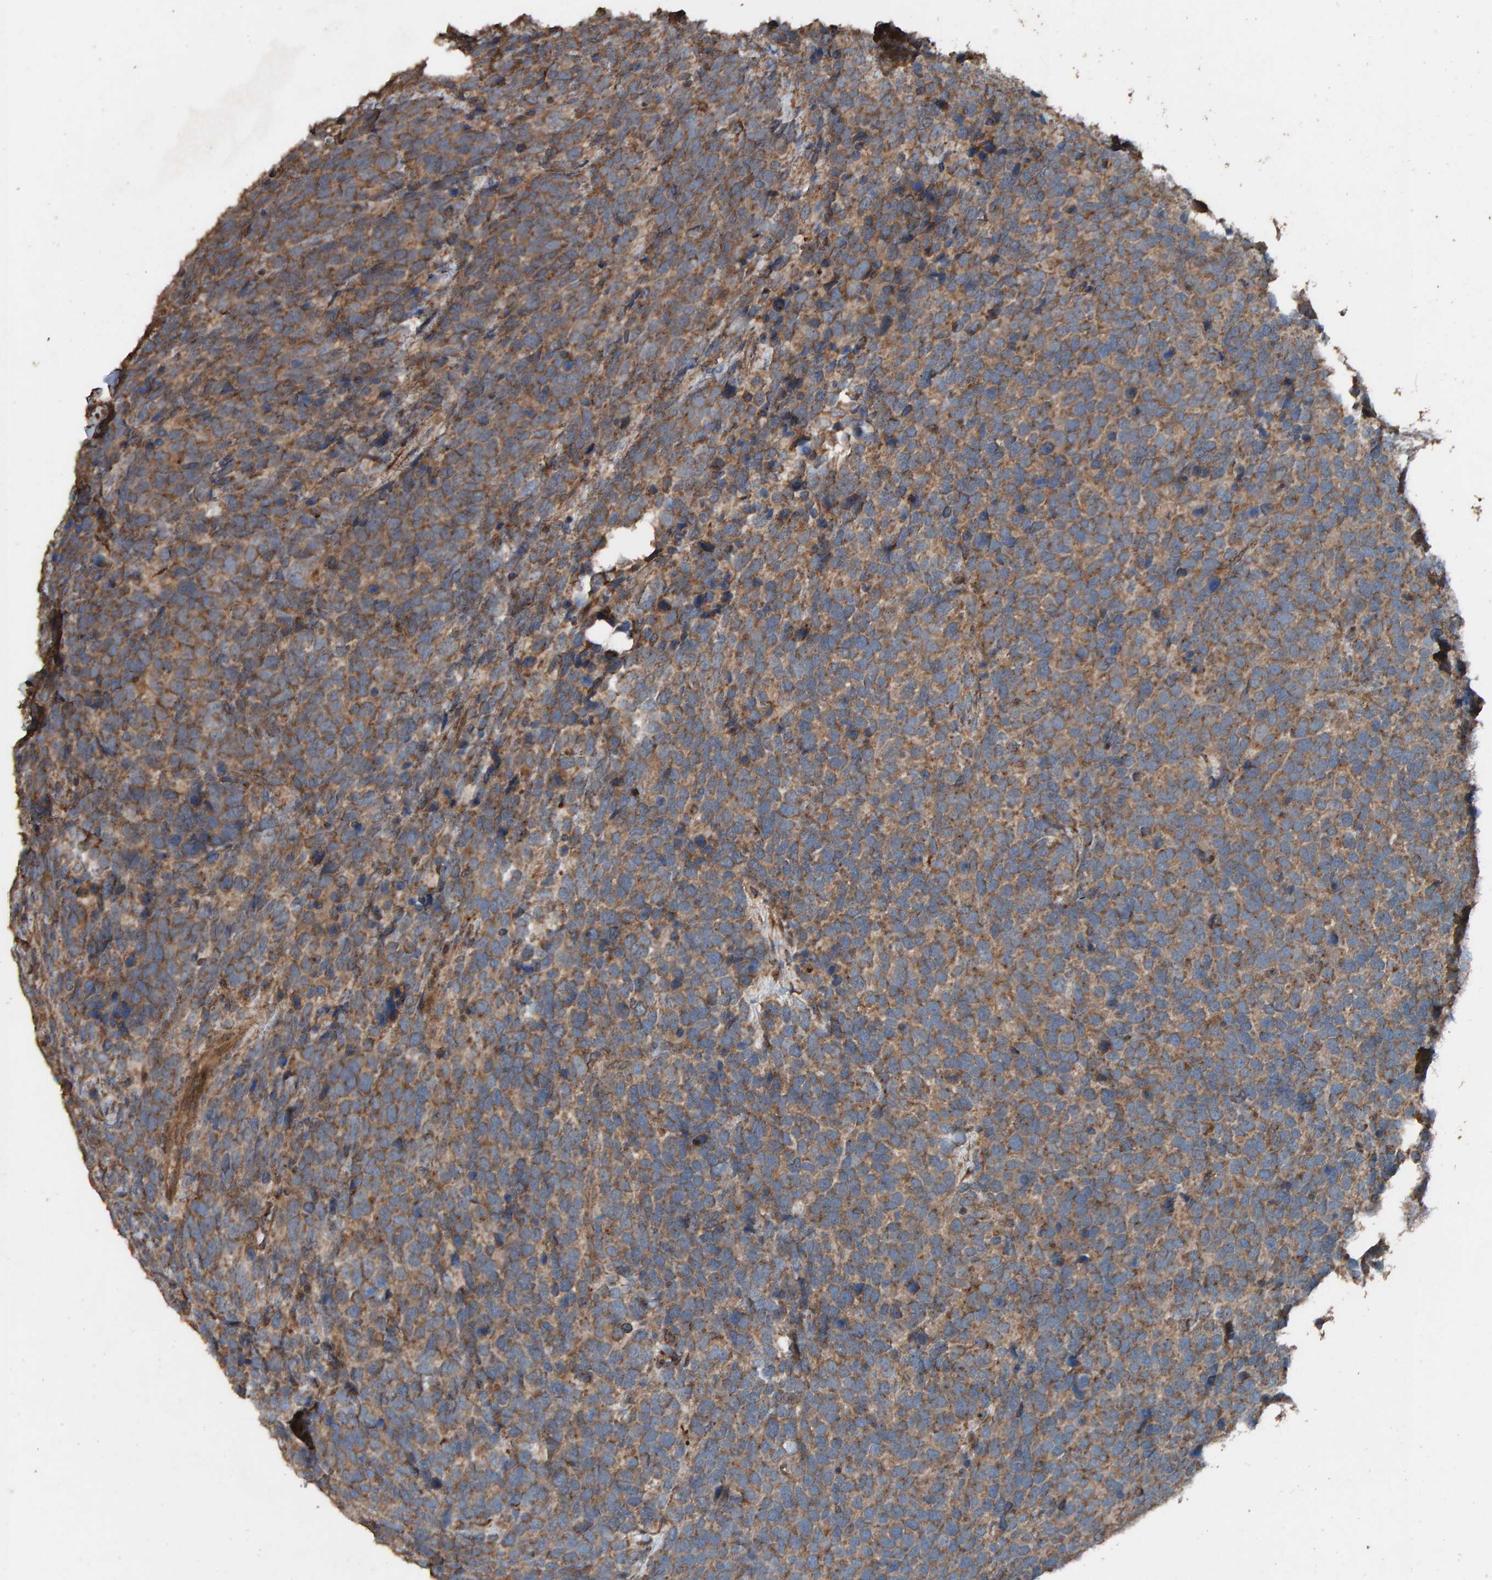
{"staining": {"intensity": "moderate", "quantity": ">75%", "location": "cytoplasmic/membranous"}, "tissue": "urothelial cancer", "cell_type": "Tumor cells", "image_type": "cancer", "snomed": [{"axis": "morphology", "description": "Urothelial carcinoma, High grade"}, {"axis": "topography", "description": "Urinary bladder"}], "caption": "Urothelial cancer tissue displays moderate cytoplasmic/membranous positivity in approximately >75% of tumor cells", "gene": "DUS1L", "patient": {"sex": "female", "age": 82}}